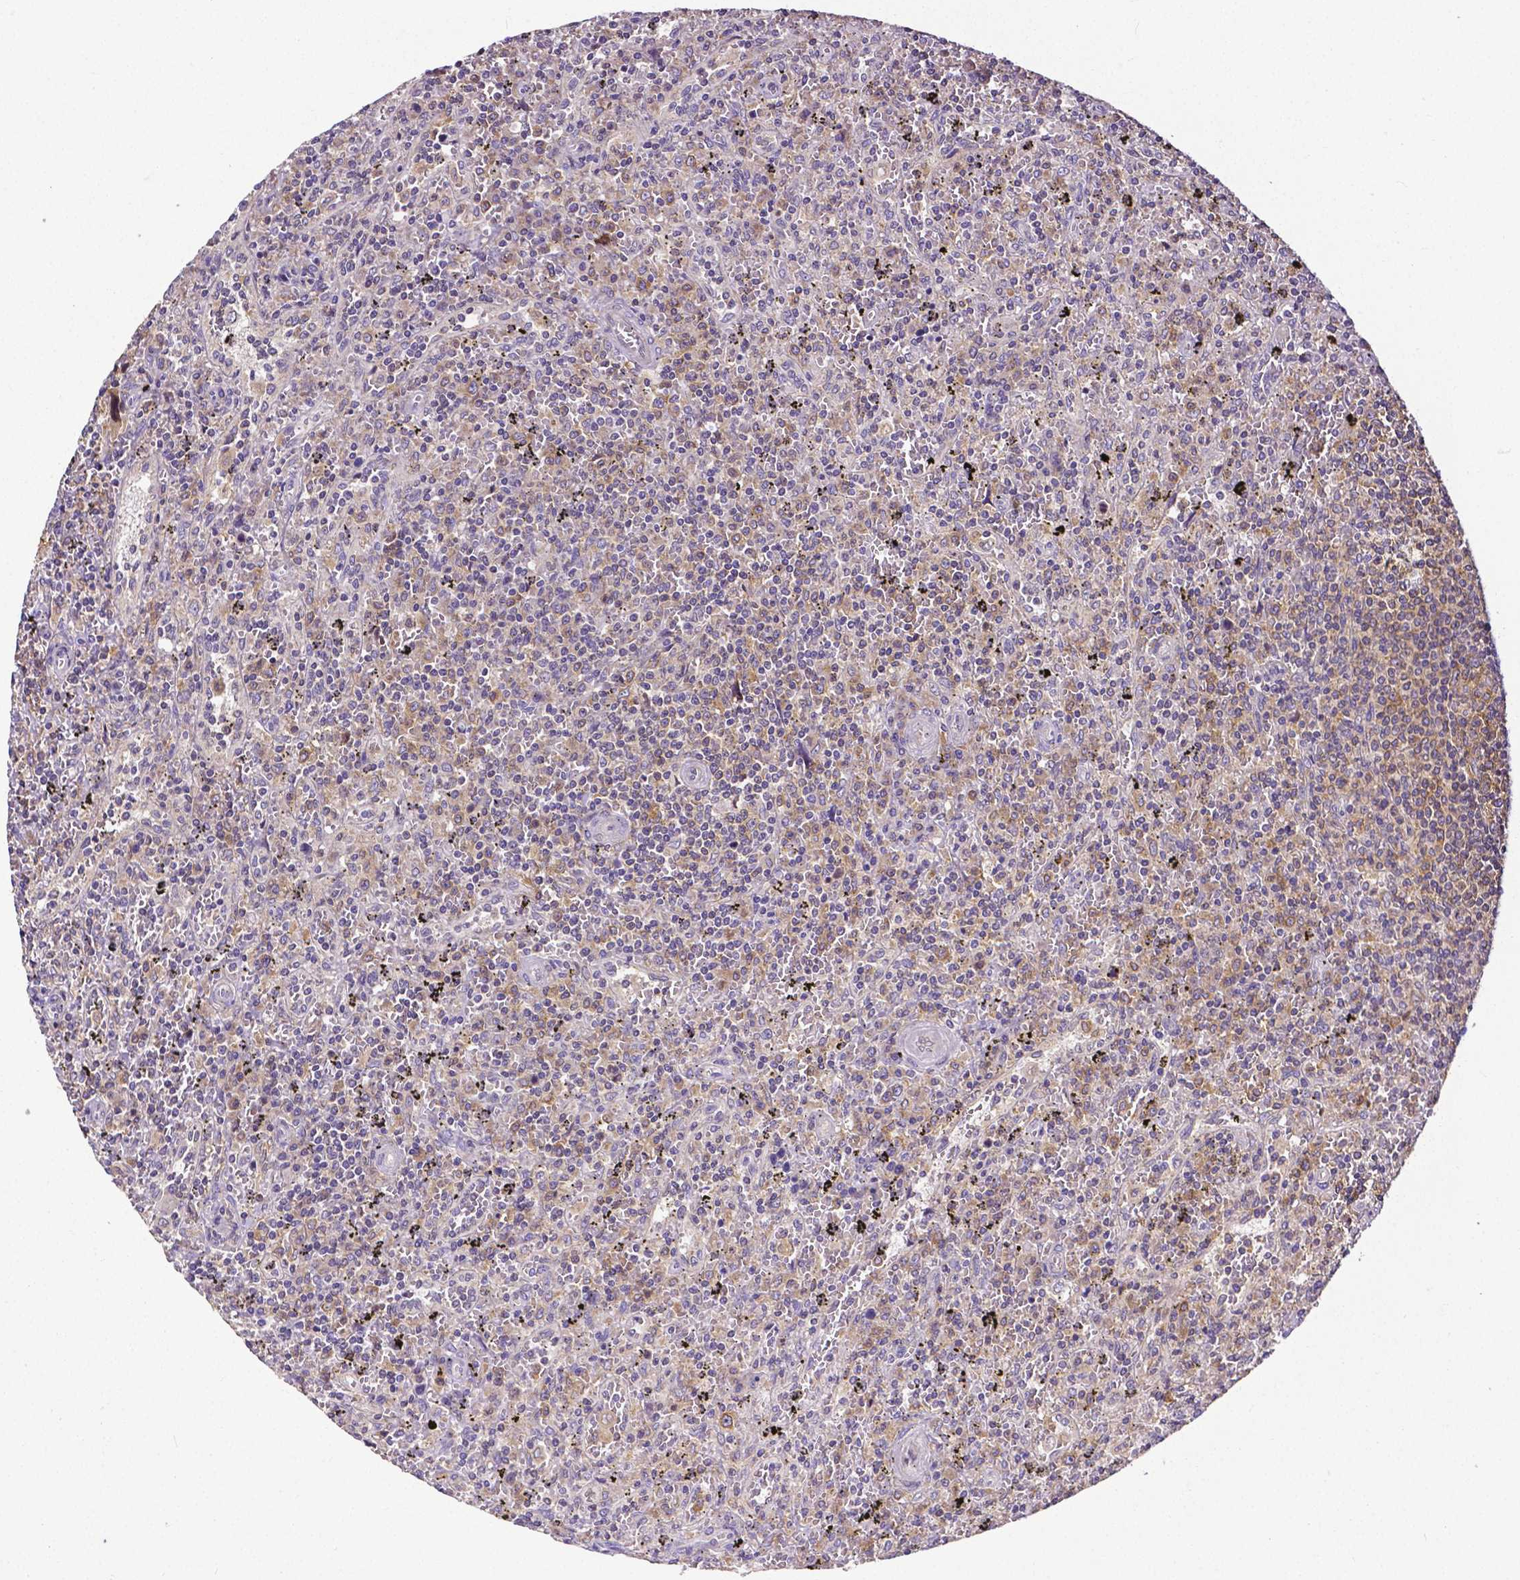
{"staining": {"intensity": "negative", "quantity": "none", "location": "none"}, "tissue": "lymphoma", "cell_type": "Tumor cells", "image_type": "cancer", "snomed": [{"axis": "morphology", "description": "Malignant lymphoma, non-Hodgkin's type, Low grade"}, {"axis": "topography", "description": "Spleen"}], "caption": "Immunohistochemical staining of human lymphoma demonstrates no significant expression in tumor cells. The staining is performed using DAB brown chromogen with nuclei counter-stained in using hematoxylin.", "gene": "DICER1", "patient": {"sex": "male", "age": 62}}